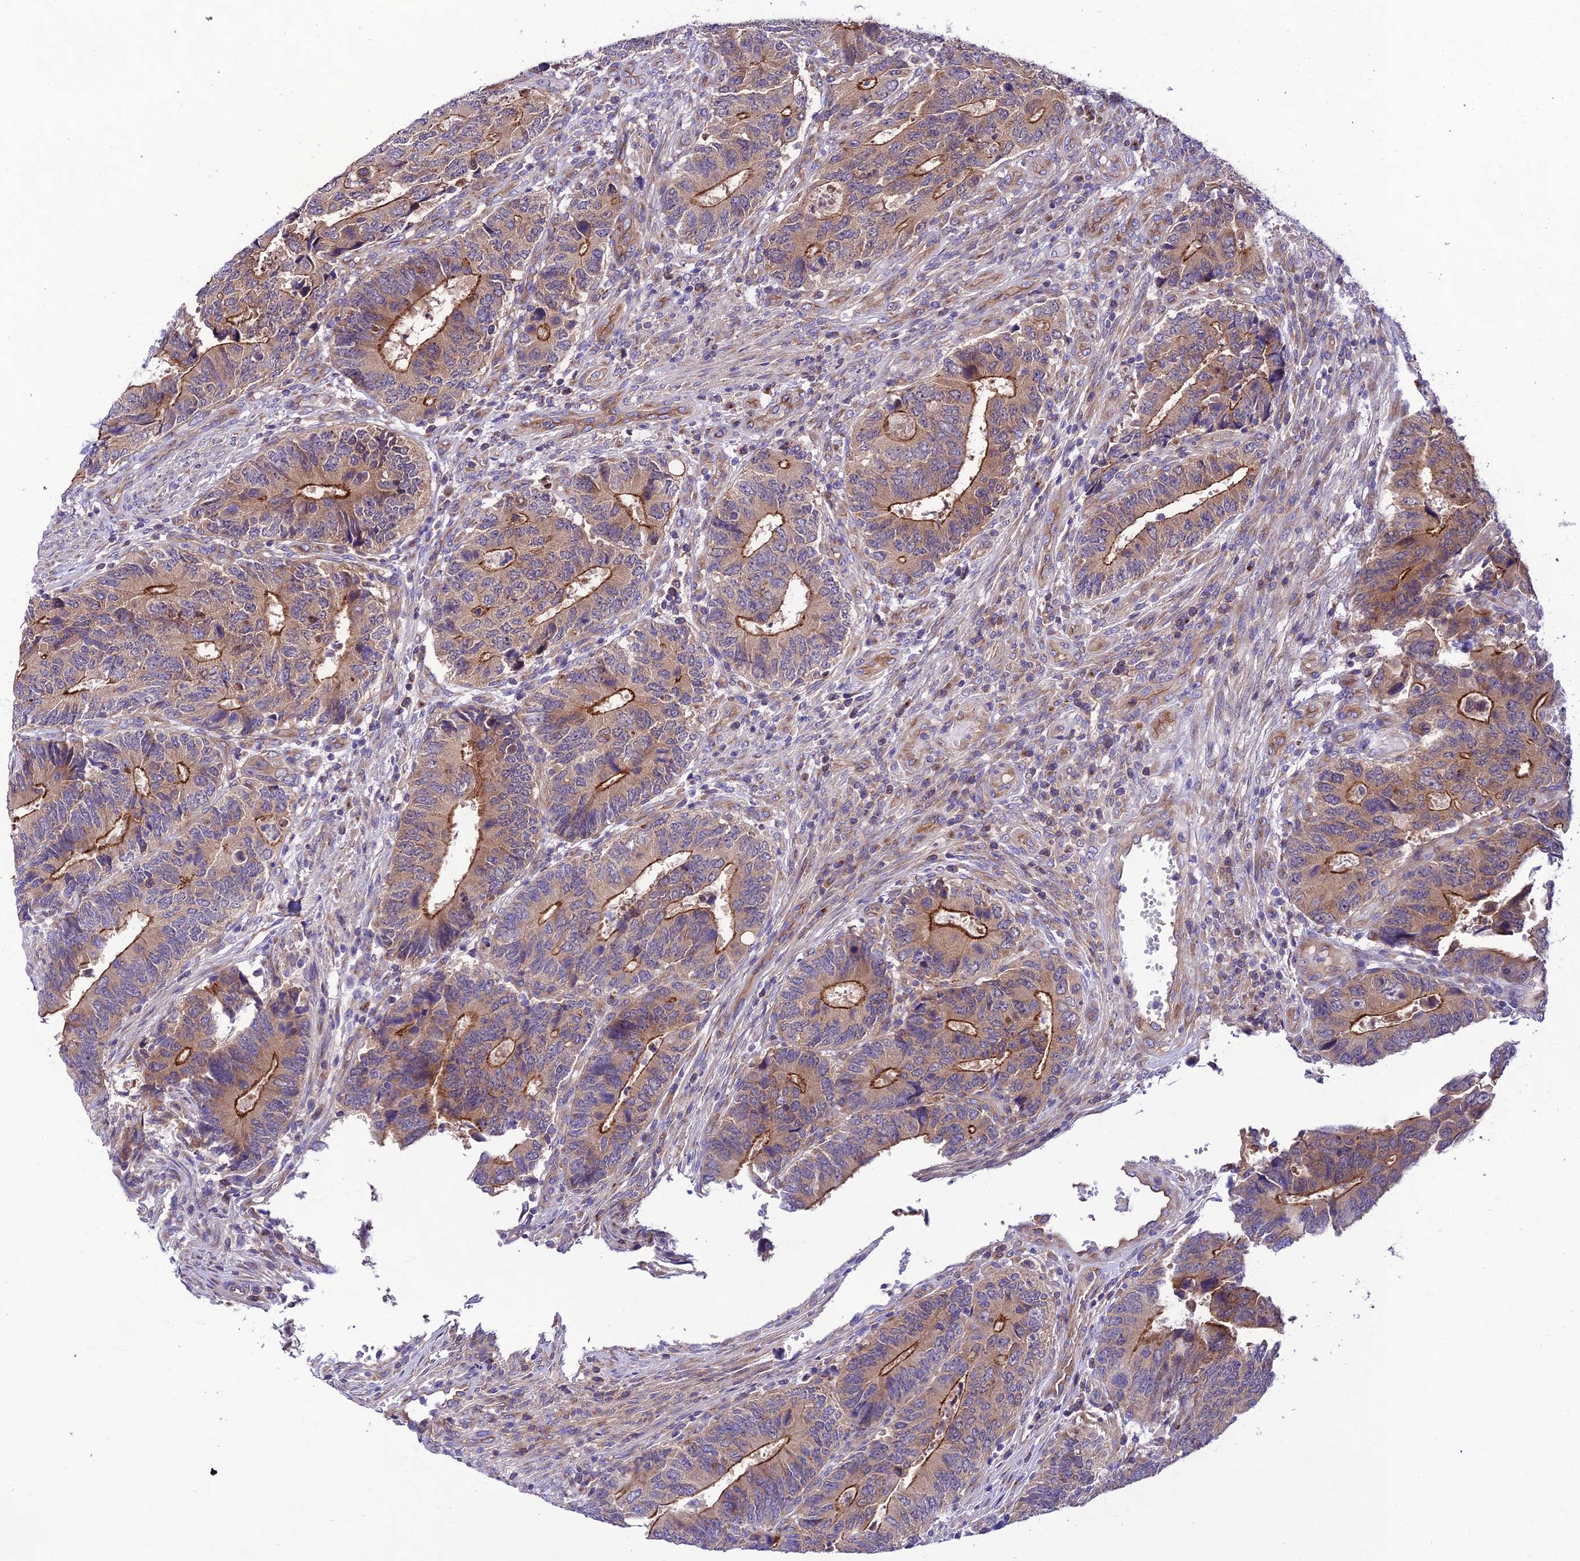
{"staining": {"intensity": "moderate", "quantity": "25%-75%", "location": "cytoplasmic/membranous"}, "tissue": "colorectal cancer", "cell_type": "Tumor cells", "image_type": "cancer", "snomed": [{"axis": "morphology", "description": "Adenocarcinoma, NOS"}, {"axis": "topography", "description": "Colon"}], "caption": "IHC histopathology image of neoplastic tissue: colorectal adenocarcinoma stained using immunohistochemistry shows medium levels of moderate protein expression localized specifically in the cytoplasmic/membranous of tumor cells, appearing as a cytoplasmic/membranous brown color.", "gene": "LACTB2", "patient": {"sex": "male", "age": 87}}